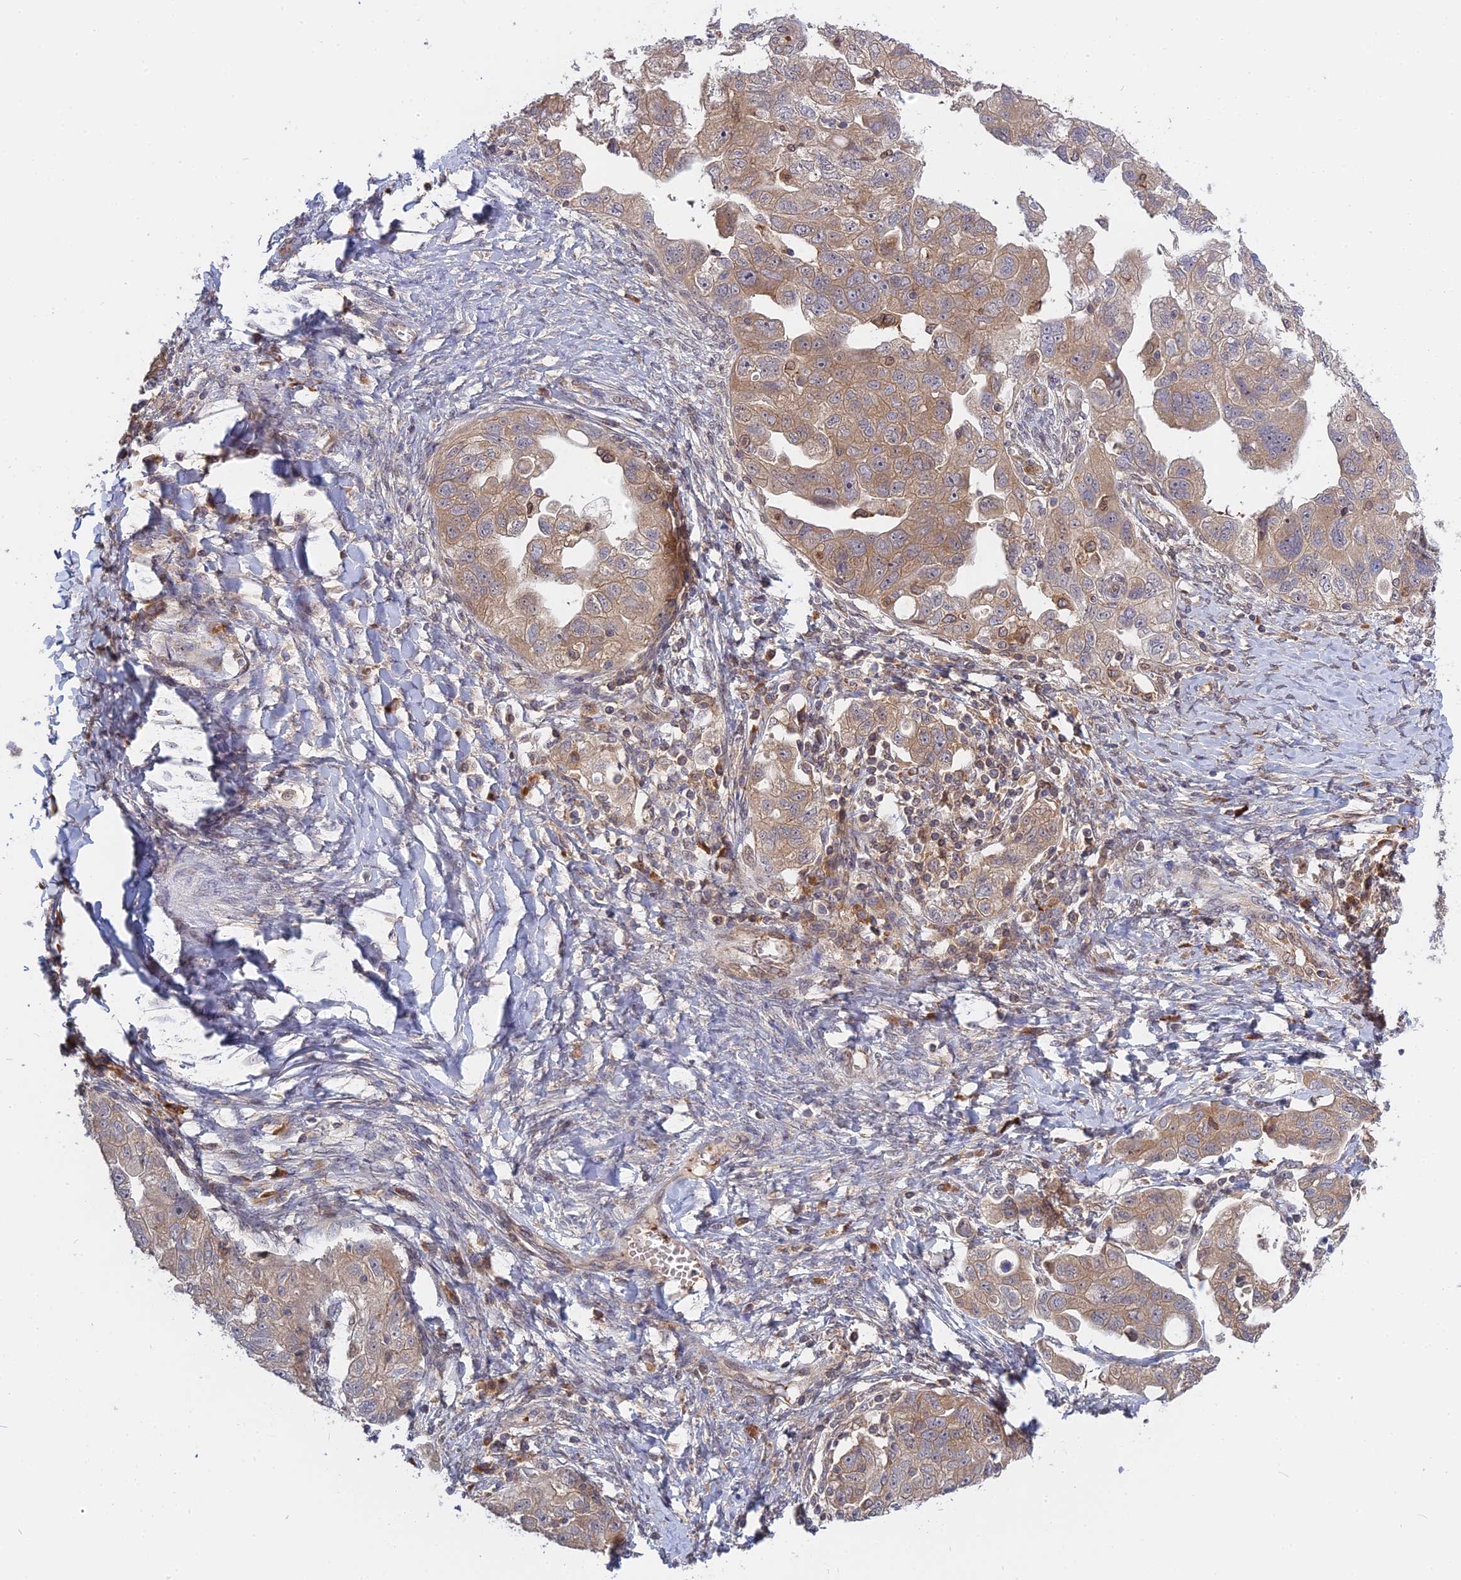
{"staining": {"intensity": "moderate", "quantity": ">75%", "location": "cytoplasmic/membranous"}, "tissue": "ovarian cancer", "cell_type": "Tumor cells", "image_type": "cancer", "snomed": [{"axis": "morphology", "description": "Carcinoma, NOS"}, {"axis": "morphology", "description": "Cystadenocarcinoma, serous, NOS"}, {"axis": "topography", "description": "Ovary"}], "caption": "Ovarian serous cystadenocarcinoma stained with a brown dye shows moderate cytoplasmic/membranous positive staining in about >75% of tumor cells.", "gene": "IL21R", "patient": {"sex": "female", "age": 69}}